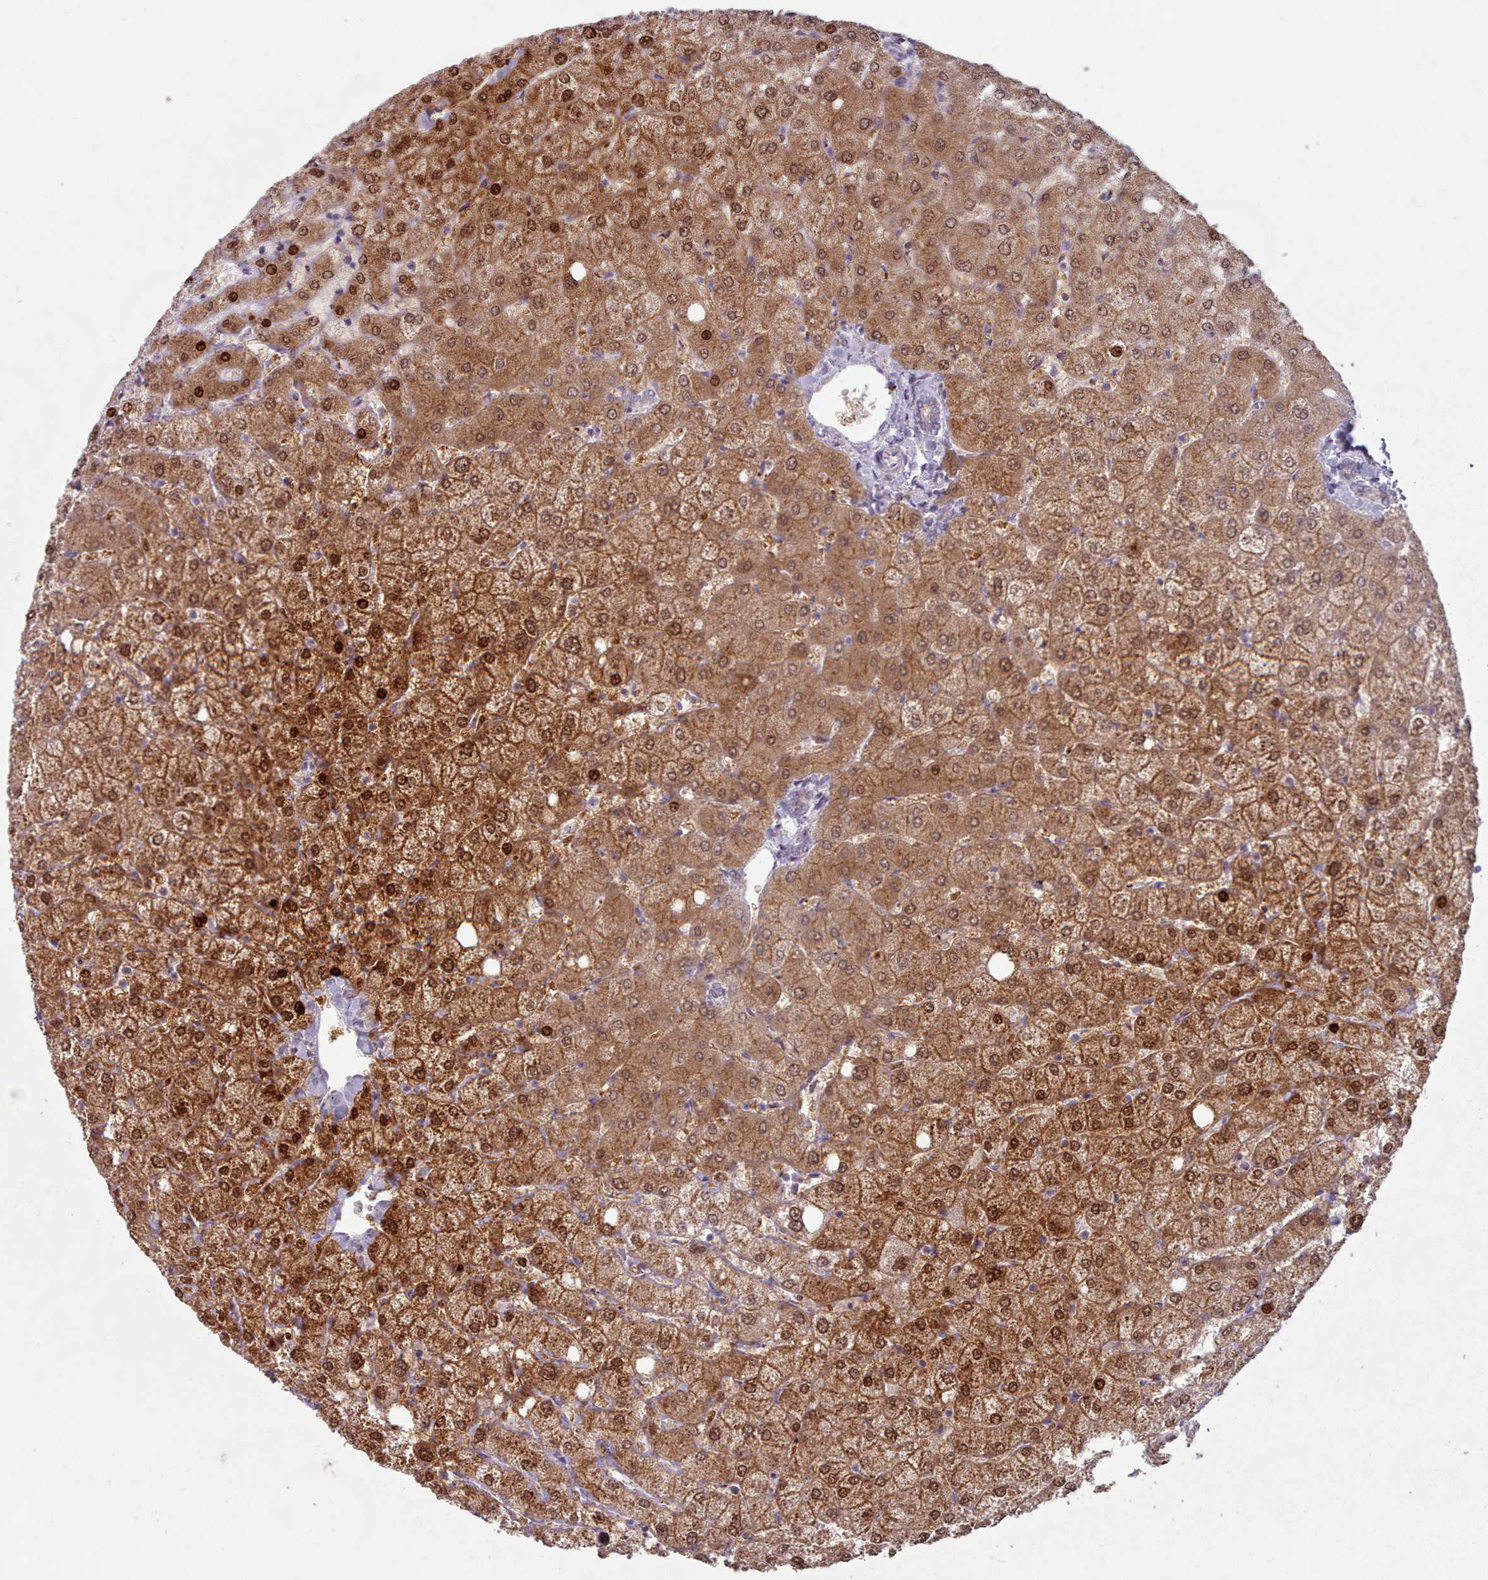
{"staining": {"intensity": "negative", "quantity": "none", "location": "none"}, "tissue": "liver", "cell_type": "Cholangiocytes", "image_type": "normal", "snomed": [{"axis": "morphology", "description": "Normal tissue, NOS"}, {"axis": "topography", "description": "Liver"}], "caption": "Immunohistochemical staining of unremarkable liver displays no significant positivity in cholangiocytes. (Brightfield microscopy of DAB IHC at high magnification).", "gene": "MAN1B1", "patient": {"sex": "female", "age": 54}}